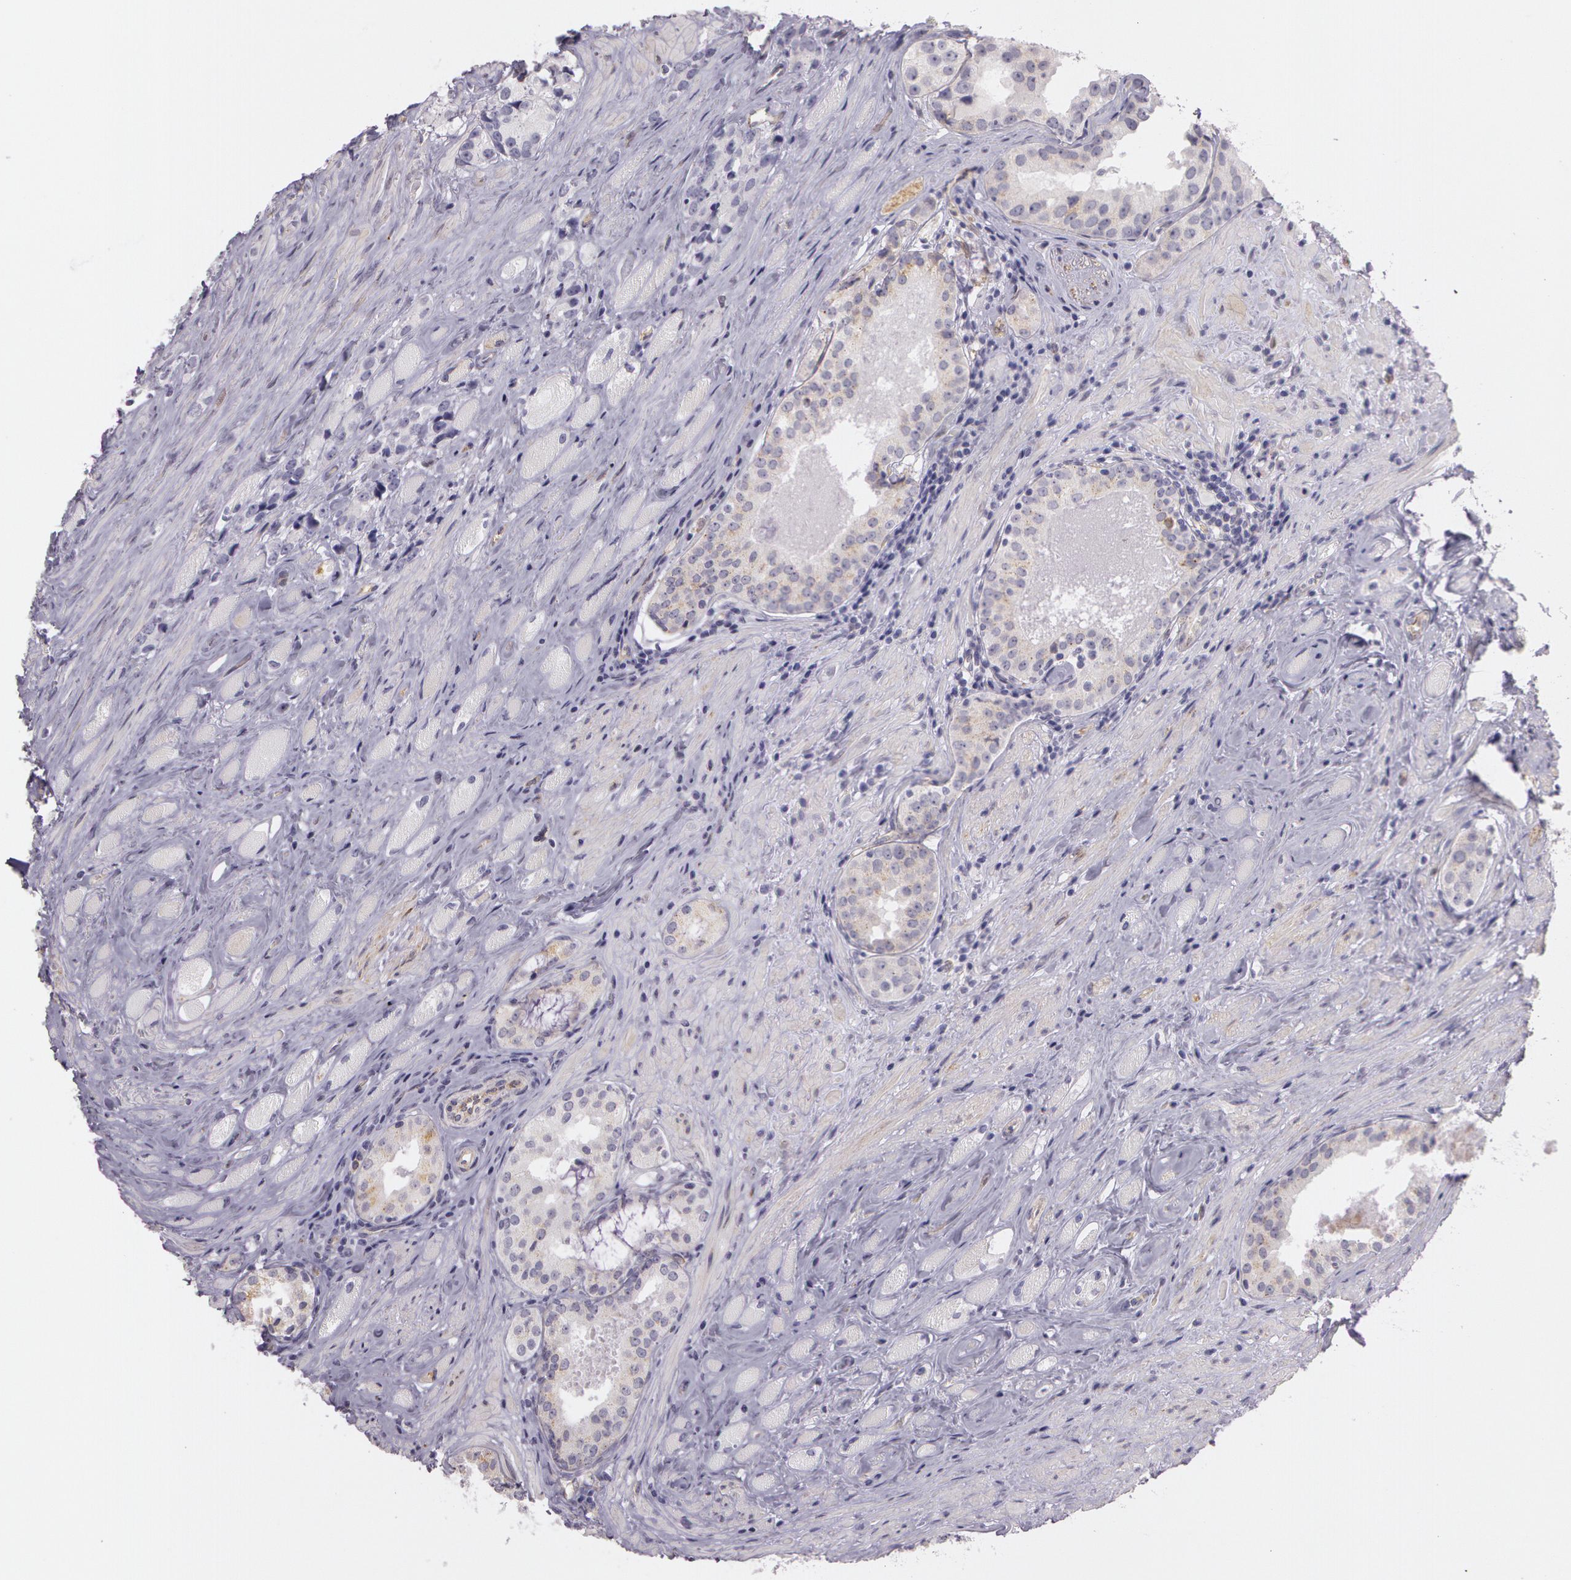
{"staining": {"intensity": "weak", "quantity": "25%-75%", "location": "cytoplasmic/membranous"}, "tissue": "prostate cancer", "cell_type": "Tumor cells", "image_type": "cancer", "snomed": [{"axis": "morphology", "description": "Adenocarcinoma, Medium grade"}, {"axis": "topography", "description": "Prostate"}], "caption": "Protein expression analysis of human prostate medium-grade adenocarcinoma reveals weak cytoplasmic/membranous staining in about 25%-75% of tumor cells. (DAB IHC, brown staining for protein, blue staining for nuclei).", "gene": "APP", "patient": {"sex": "male", "age": 73}}